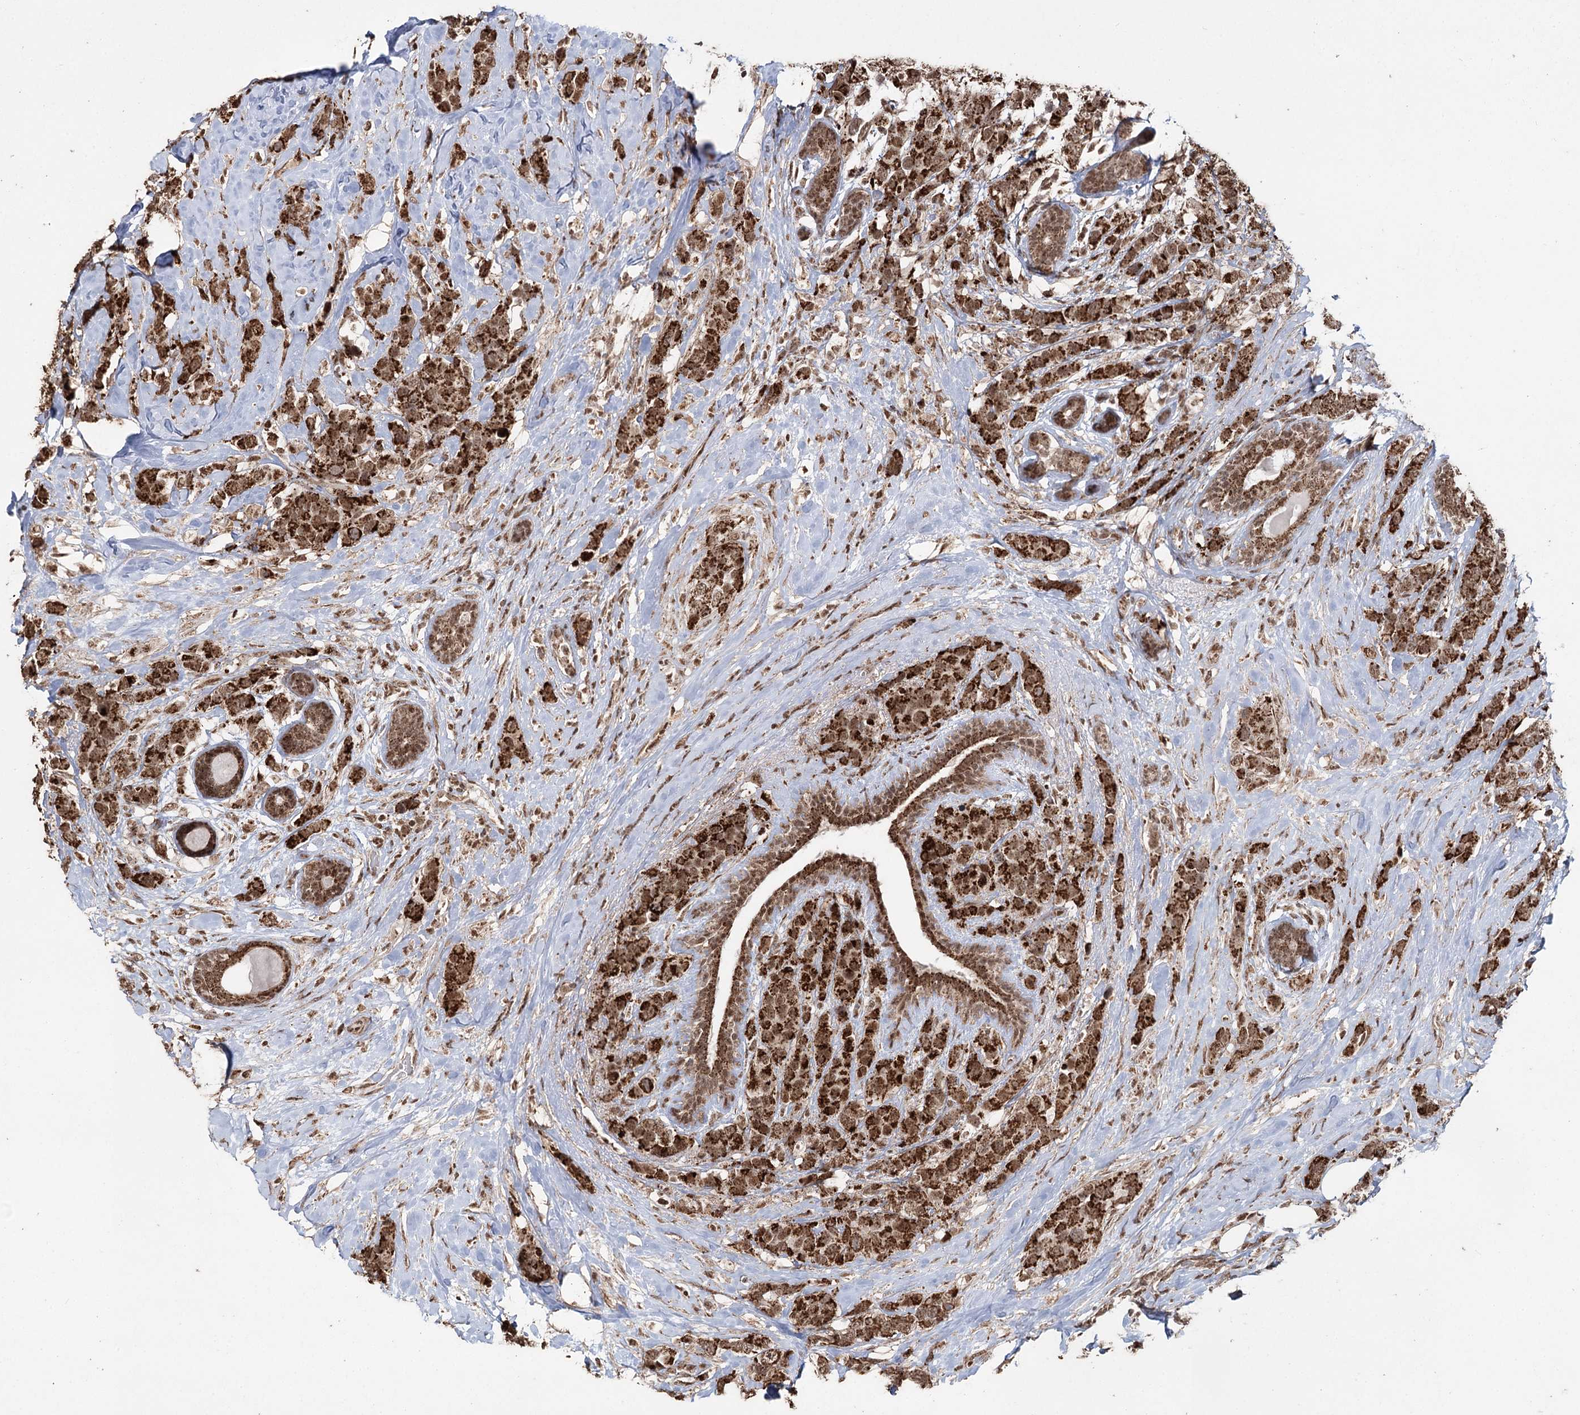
{"staining": {"intensity": "strong", "quantity": ">75%", "location": "cytoplasmic/membranous,nuclear"}, "tissue": "breast cancer", "cell_type": "Tumor cells", "image_type": "cancer", "snomed": [{"axis": "morphology", "description": "Lobular carcinoma"}, {"axis": "topography", "description": "Breast"}], "caption": "An image of human breast cancer stained for a protein demonstrates strong cytoplasmic/membranous and nuclear brown staining in tumor cells. (DAB (3,3'-diaminobenzidine) IHC with brightfield microscopy, high magnification).", "gene": "PDHX", "patient": {"sex": "female", "age": 59}}